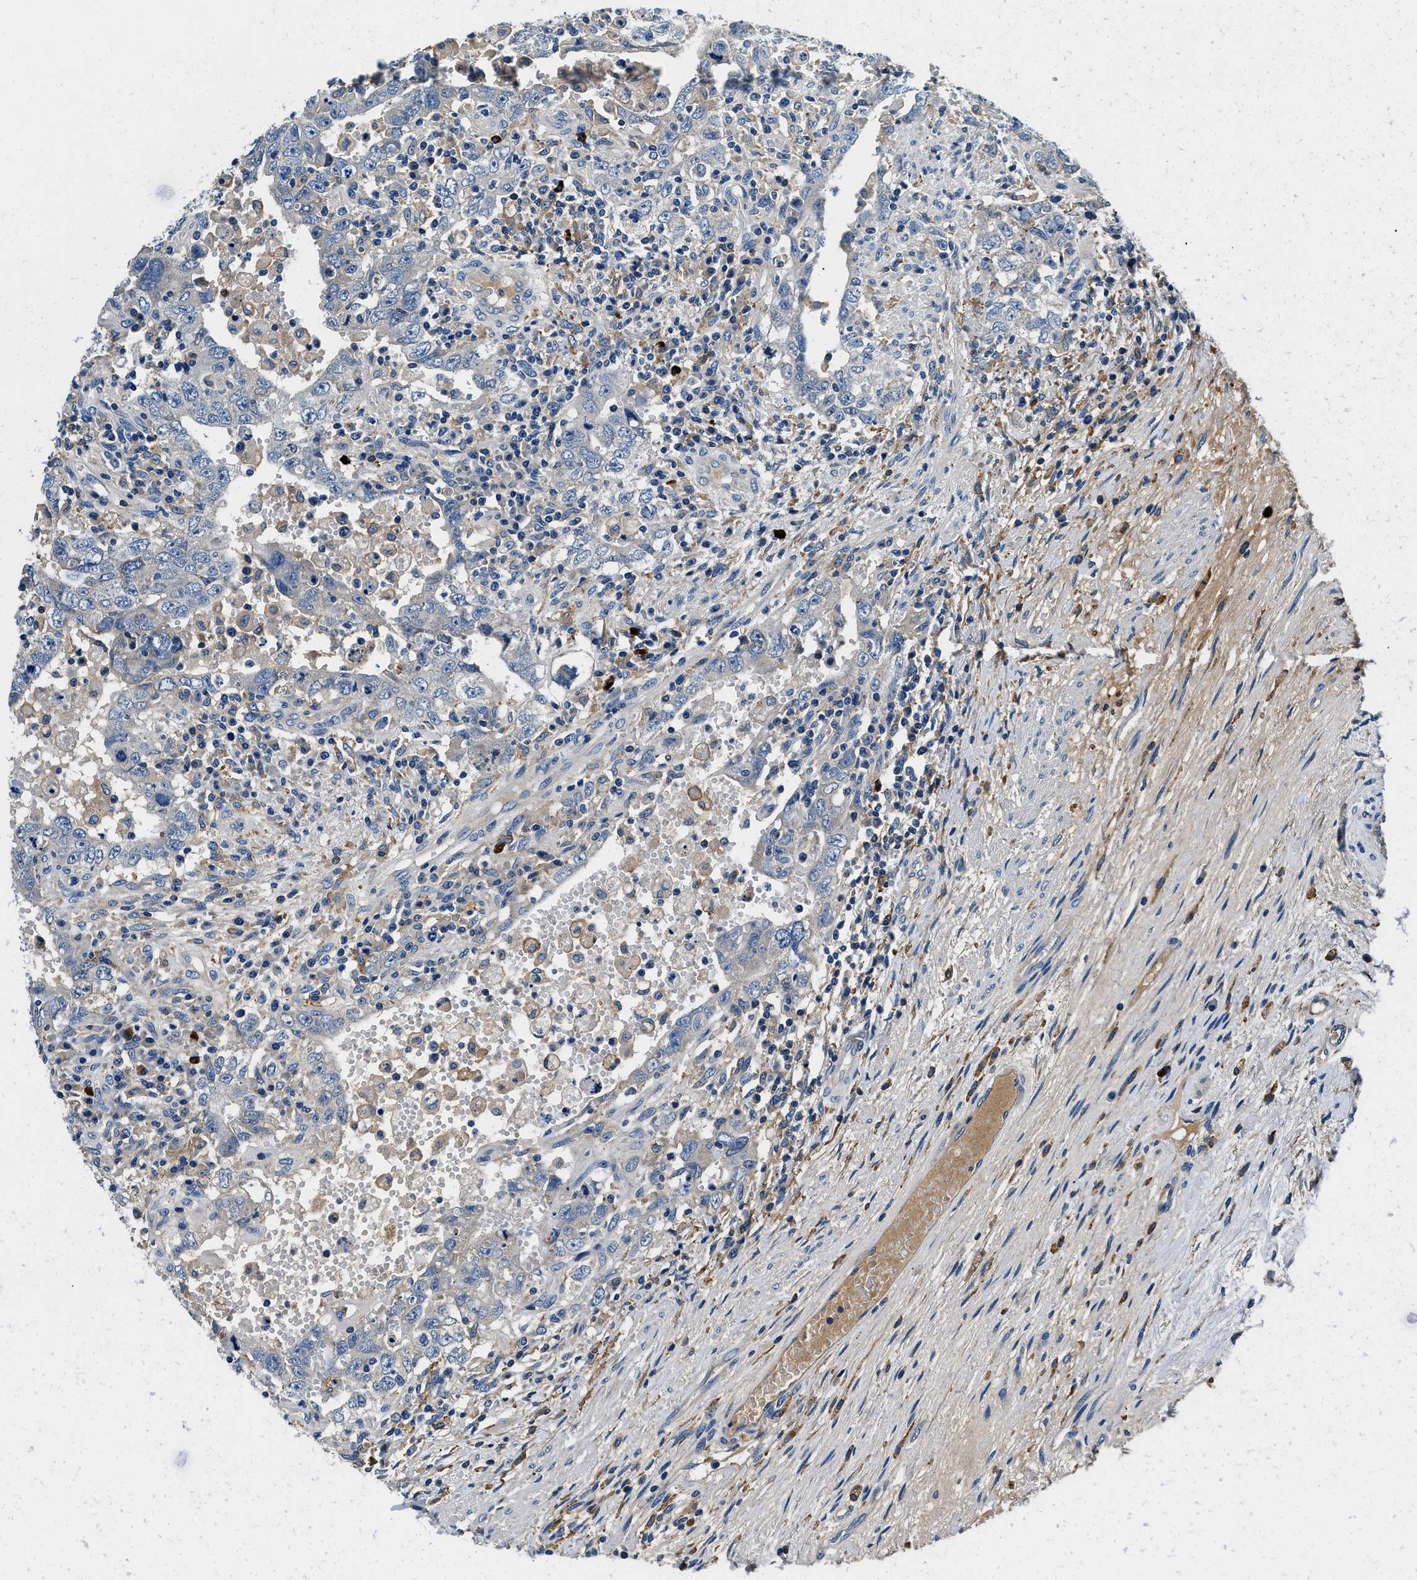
{"staining": {"intensity": "negative", "quantity": "none", "location": "none"}, "tissue": "testis cancer", "cell_type": "Tumor cells", "image_type": "cancer", "snomed": [{"axis": "morphology", "description": "Carcinoma, Embryonal, NOS"}, {"axis": "topography", "description": "Testis"}], "caption": "Protein analysis of testis cancer (embryonal carcinoma) displays no significant positivity in tumor cells.", "gene": "ZFAND3", "patient": {"sex": "male", "age": 26}}